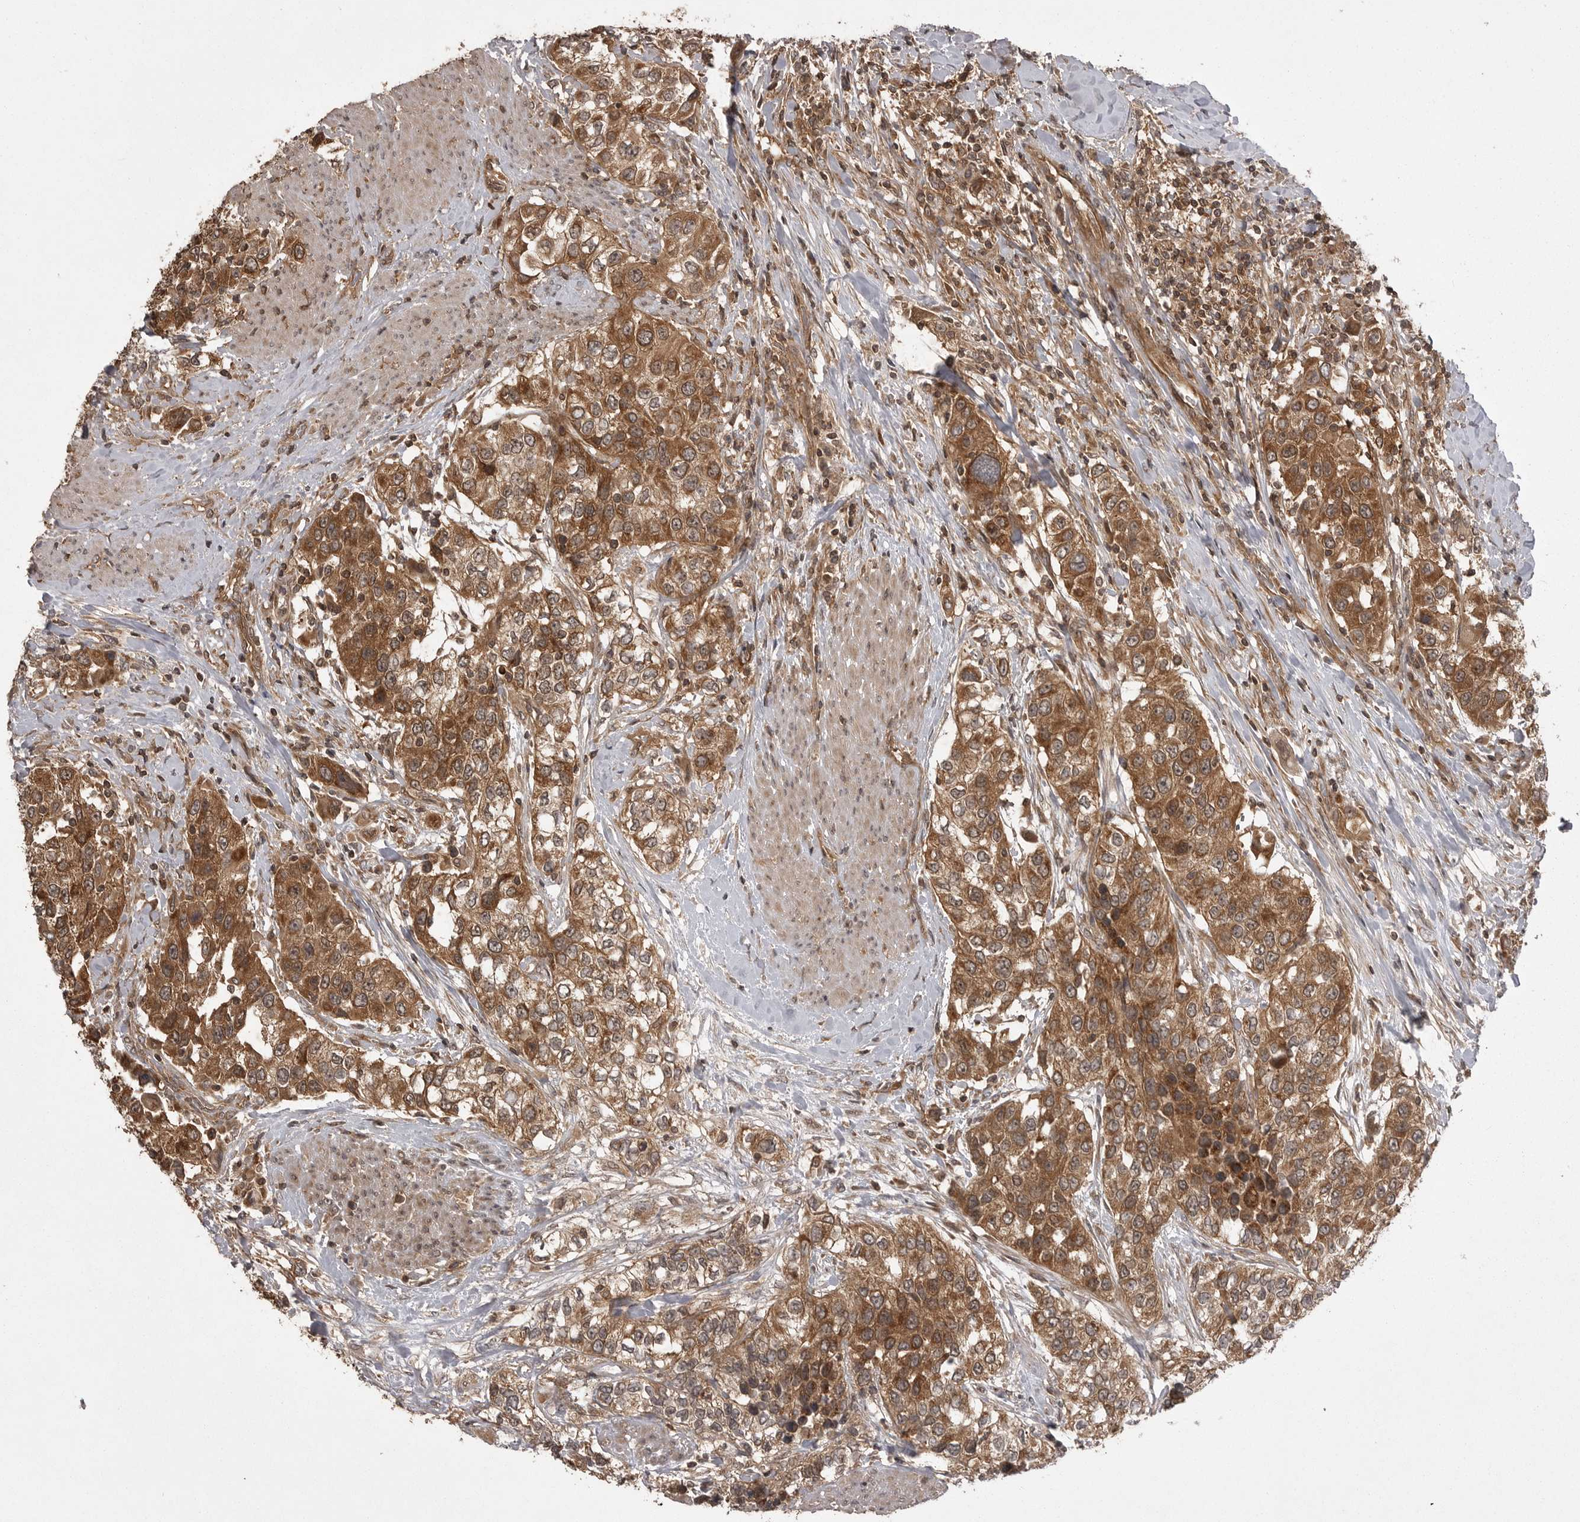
{"staining": {"intensity": "moderate", "quantity": ">75%", "location": "cytoplasmic/membranous"}, "tissue": "urothelial cancer", "cell_type": "Tumor cells", "image_type": "cancer", "snomed": [{"axis": "morphology", "description": "Urothelial carcinoma, High grade"}, {"axis": "topography", "description": "Urinary bladder"}], "caption": "Urothelial cancer tissue shows moderate cytoplasmic/membranous positivity in about >75% of tumor cells Nuclei are stained in blue.", "gene": "STK24", "patient": {"sex": "female", "age": 80}}